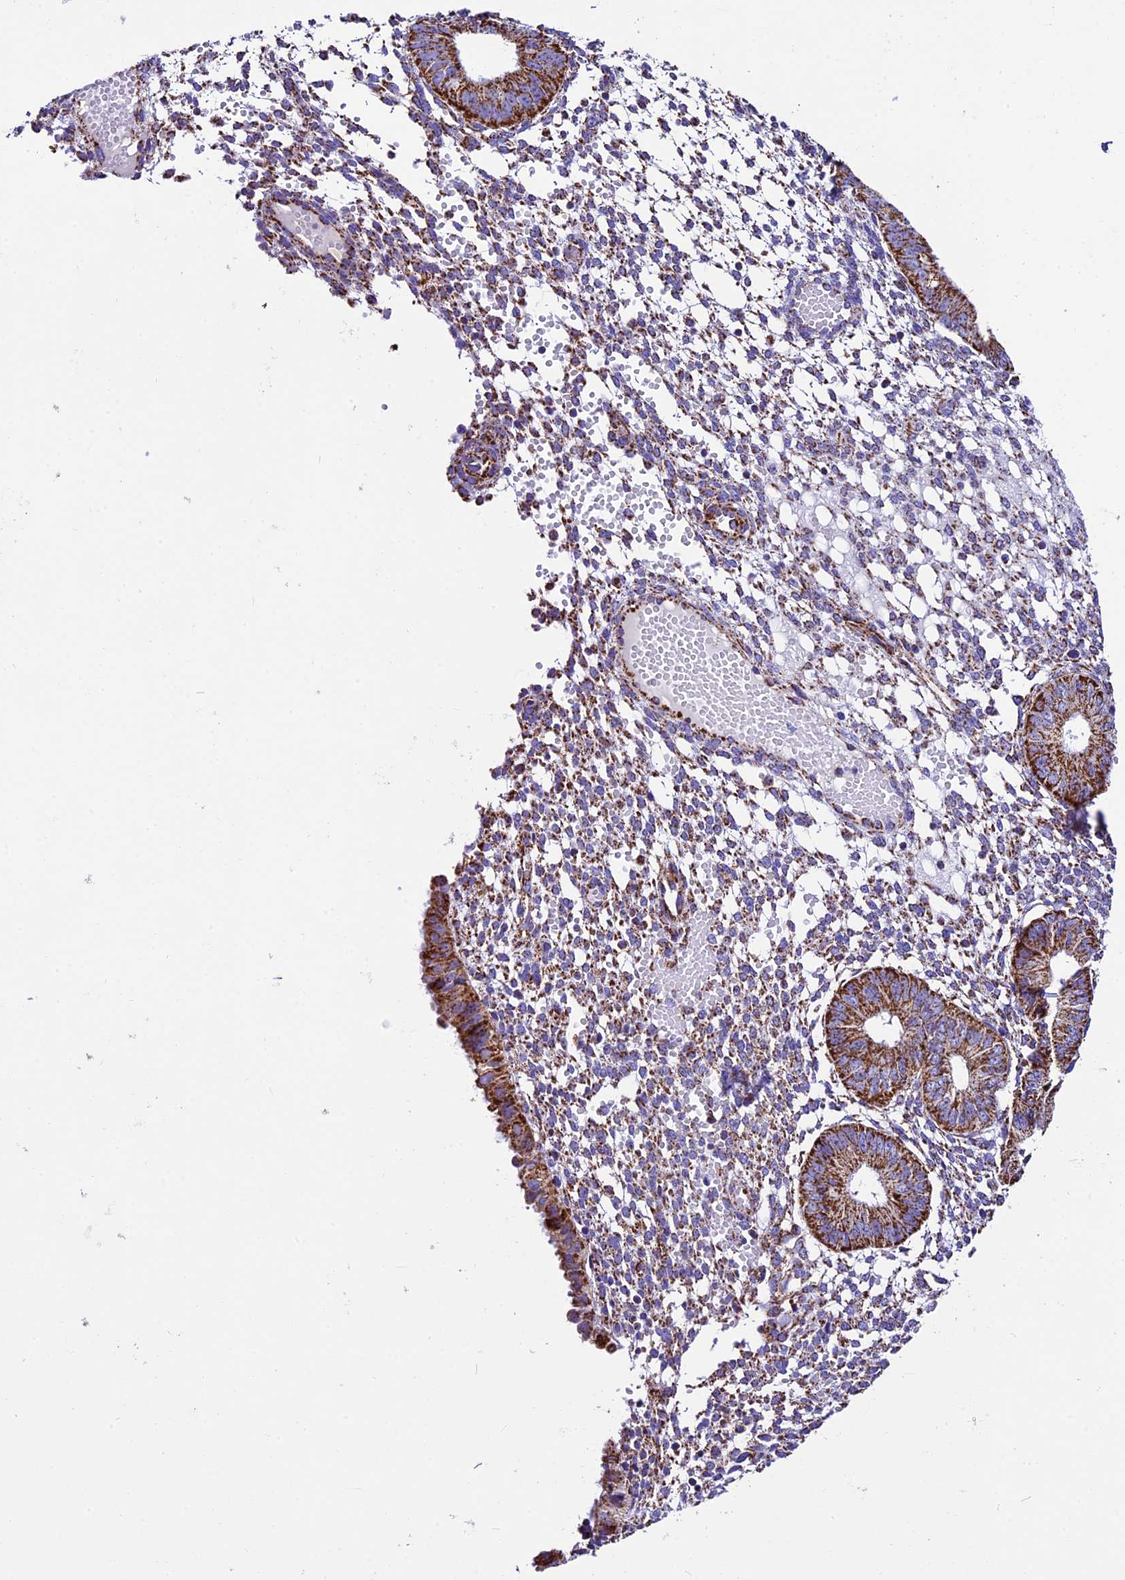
{"staining": {"intensity": "moderate", "quantity": ">75%", "location": "cytoplasmic/membranous"}, "tissue": "endometrium", "cell_type": "Cells in endometrial stroma", "image_type": "normal", "snomed": [{"axis": "morphology", "description": "Normal tissue, NOS"}, {"axis": "topography", "description": "Endometrium"}], "caption": "High-power microscopy captured an IHC photomicrograph of normal endometrium, revealing moderate cytoplasmic/membranous expression in approximately >75% of cells in endometrial stroma.", "gene": "DCAF5", "patient": {"sex": "female", "age": 49}}